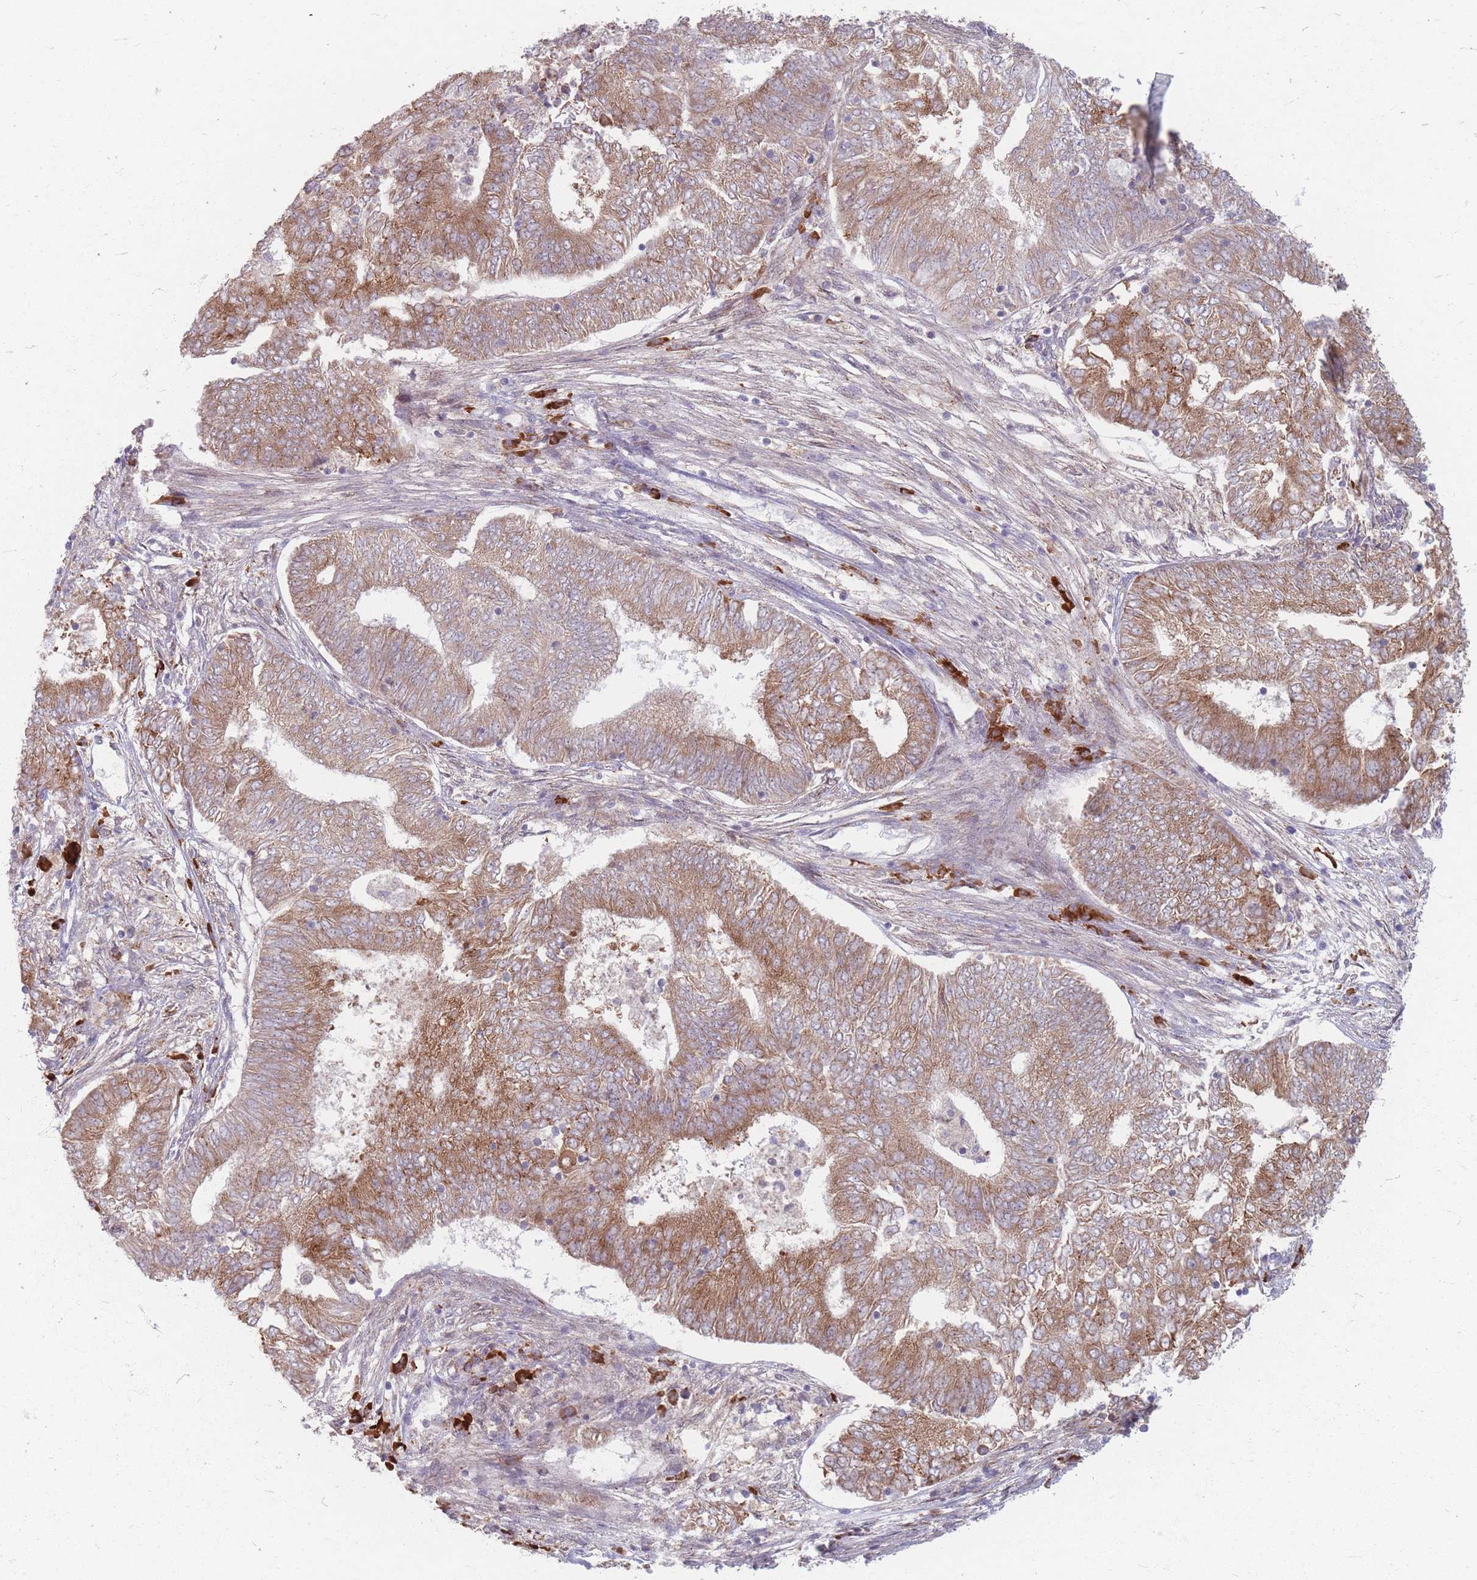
{"staining": {"intensity": "moderate", "quantity": ">75%", "location": "cytoplasmic/membranous"}, "tissue": "endometrial cancer", "cell_type": "Tumor cells", "image_type": "cancer", "snomed": [{"axis": "morphology", "description": "Adenocarcinoma, NOS"}, {"axis": "topography", "description": "Endometrium"}], "caption": "A photomicrograph showing moderate cytoplasmic/membranous positivity in about >75% of tumor cells in endometrial cancer, as visualized by brown immunohistochemical staining.", "gene": "SMIM14", "patient": {"sex": "female", "age": 62}}